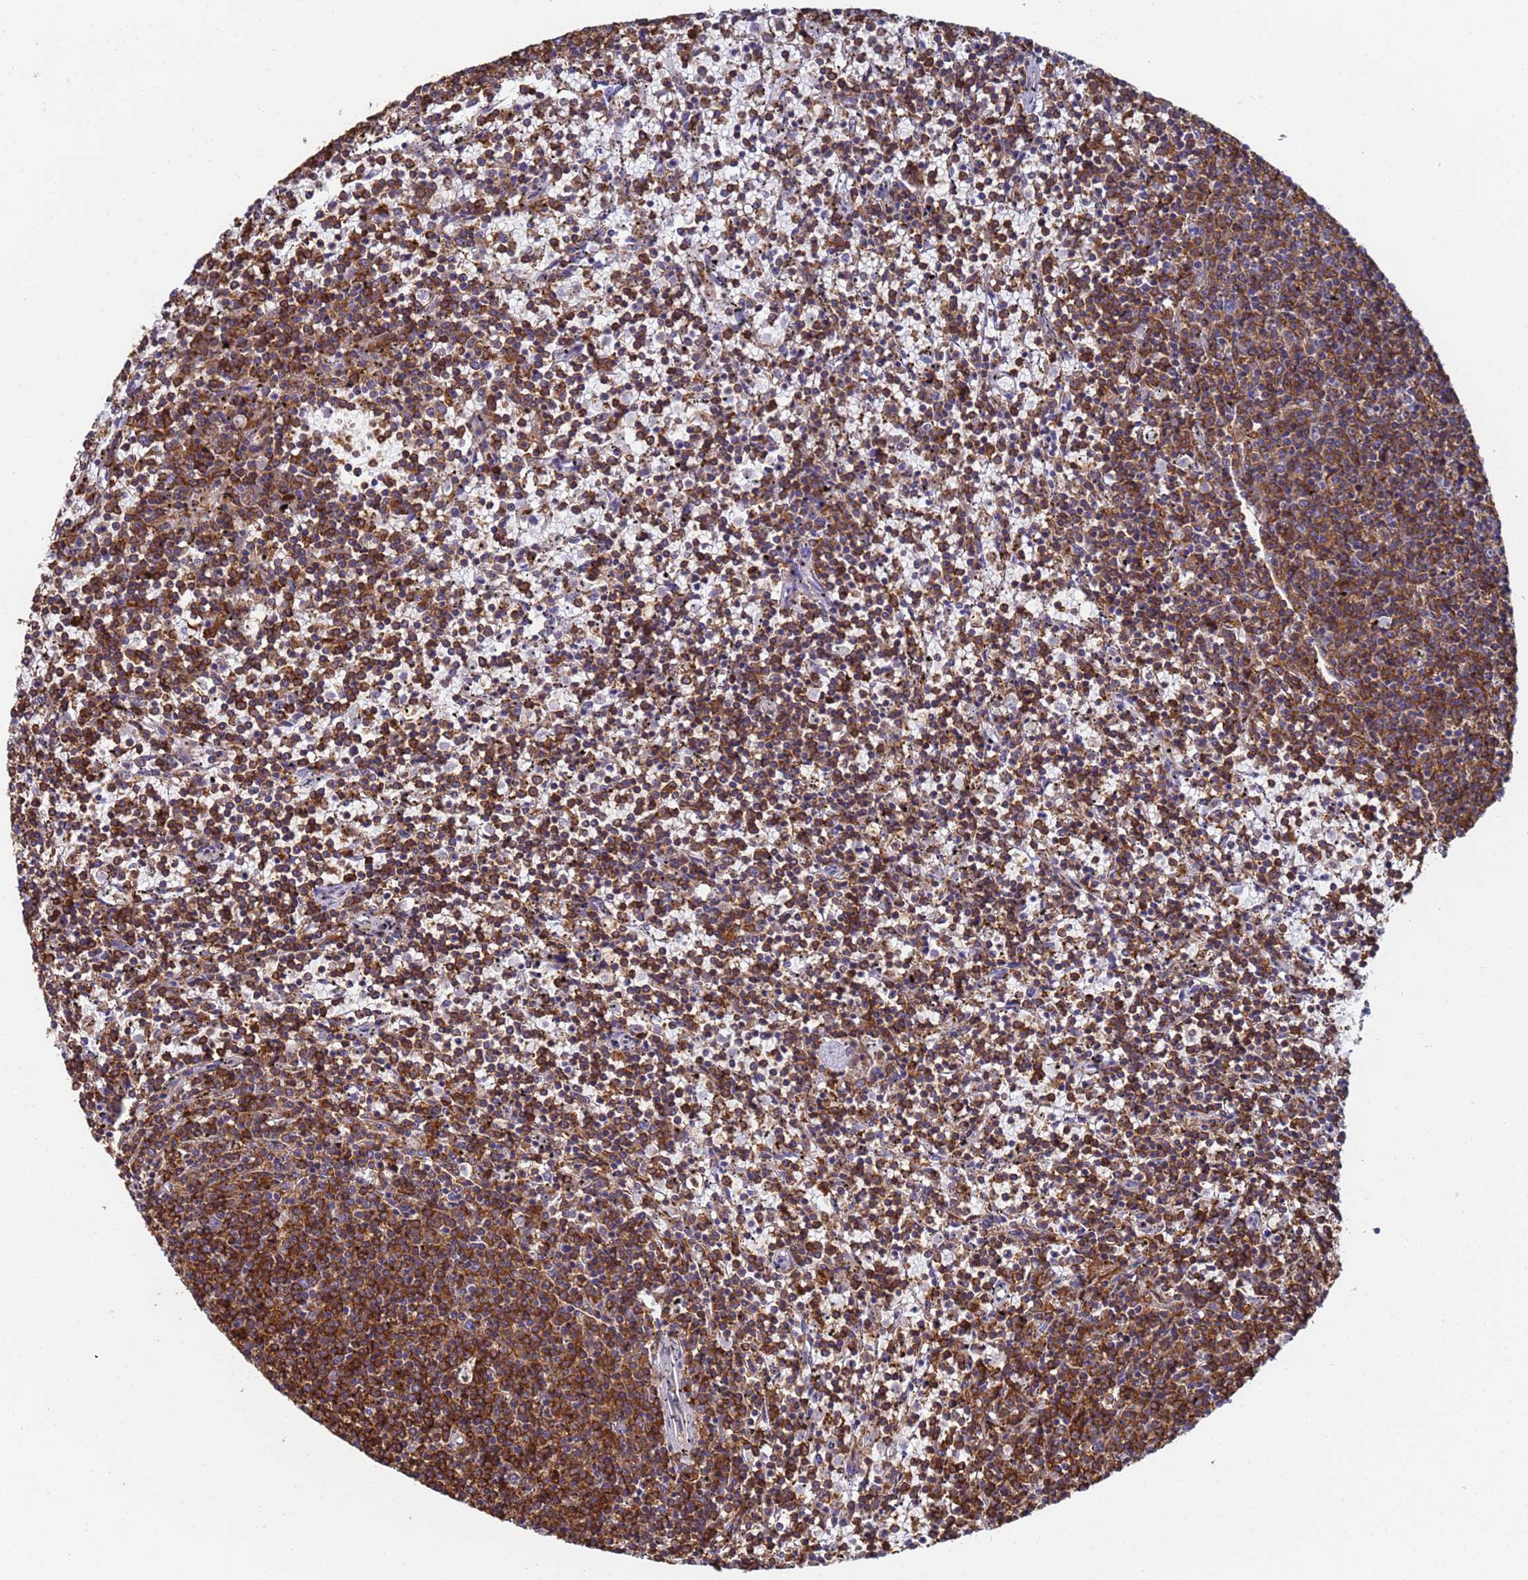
{"staining": {"intensity": "strong", "quantity": ">75%", "location": "cytoplasmic/membranous"}, "tissue": "lymphoma", "cell_type": "Tumor cells", "image_type": "cancer", "snomed": [{"axis": "morphology", "description": "Malignant lymphoma, non-Hodgkin's type, Low grade"}, {"axis": "topography", "description": "Spleen"}], "caption": "Immunohistochemistry (IHC) of human low-grade malignant lymphoma, non-Hodgkin's type displays high levels of strong cytoplasmic/membranous expression in about >75% of tumor cells.", "gene": "ZNG1B", "patient": {"sex": "female", "age": 50}}